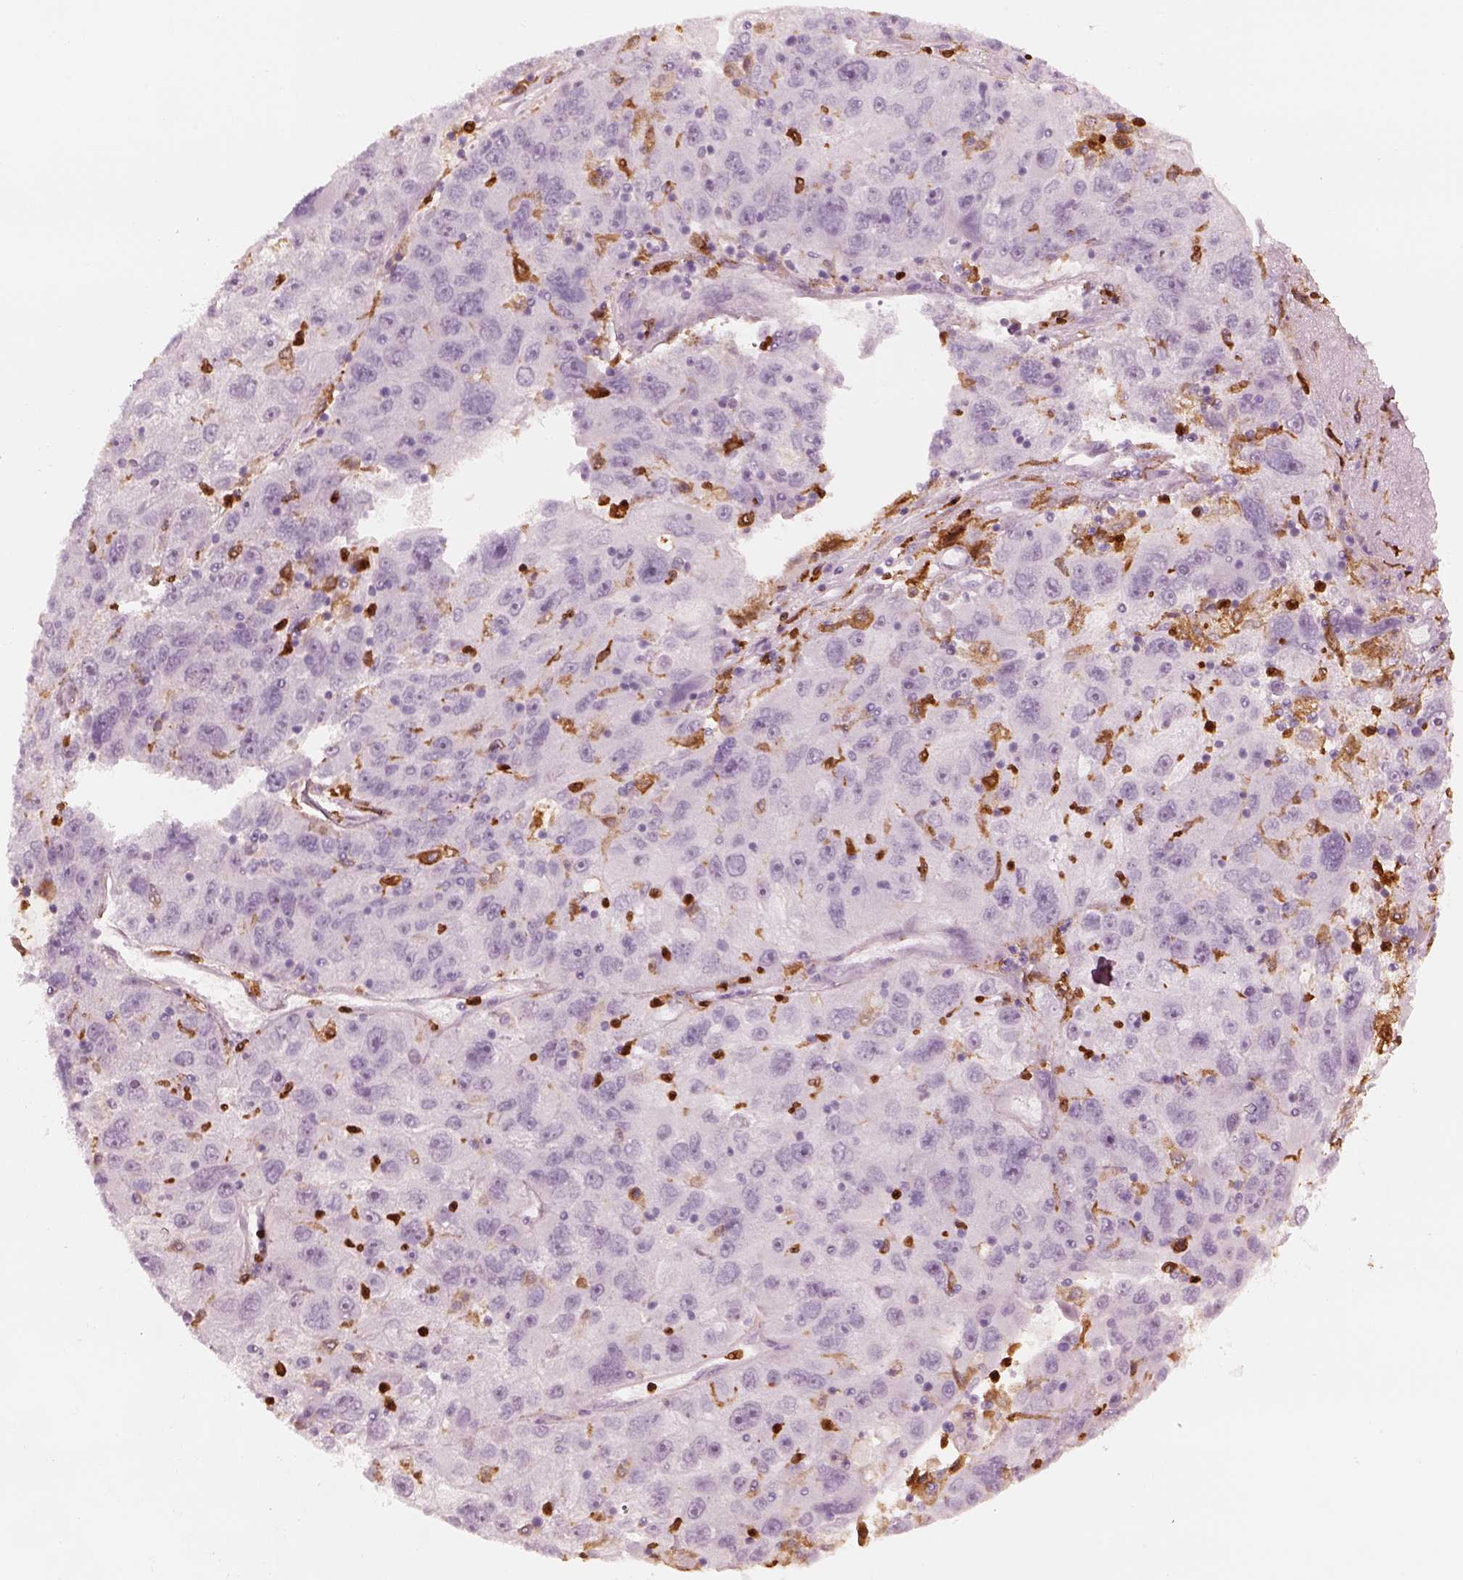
{"staining": {"intensity": "negative", "quantity": "none", "location": "none"}, "tissue": "stomach cancer", "cell_type": "Tumor cells", "image_type": "cancer", "snomed": [{"axis": "morphology", "description": "Adenocarcinoma, NOS"}, {"axis": "topography", "description": "Stomach"}], "caption": "Tumor cells are negative for brown protein staining in stomach adenocarcinoma.", "gene": "ALOX5", "patient": {"sex": "male", "age": 56}}